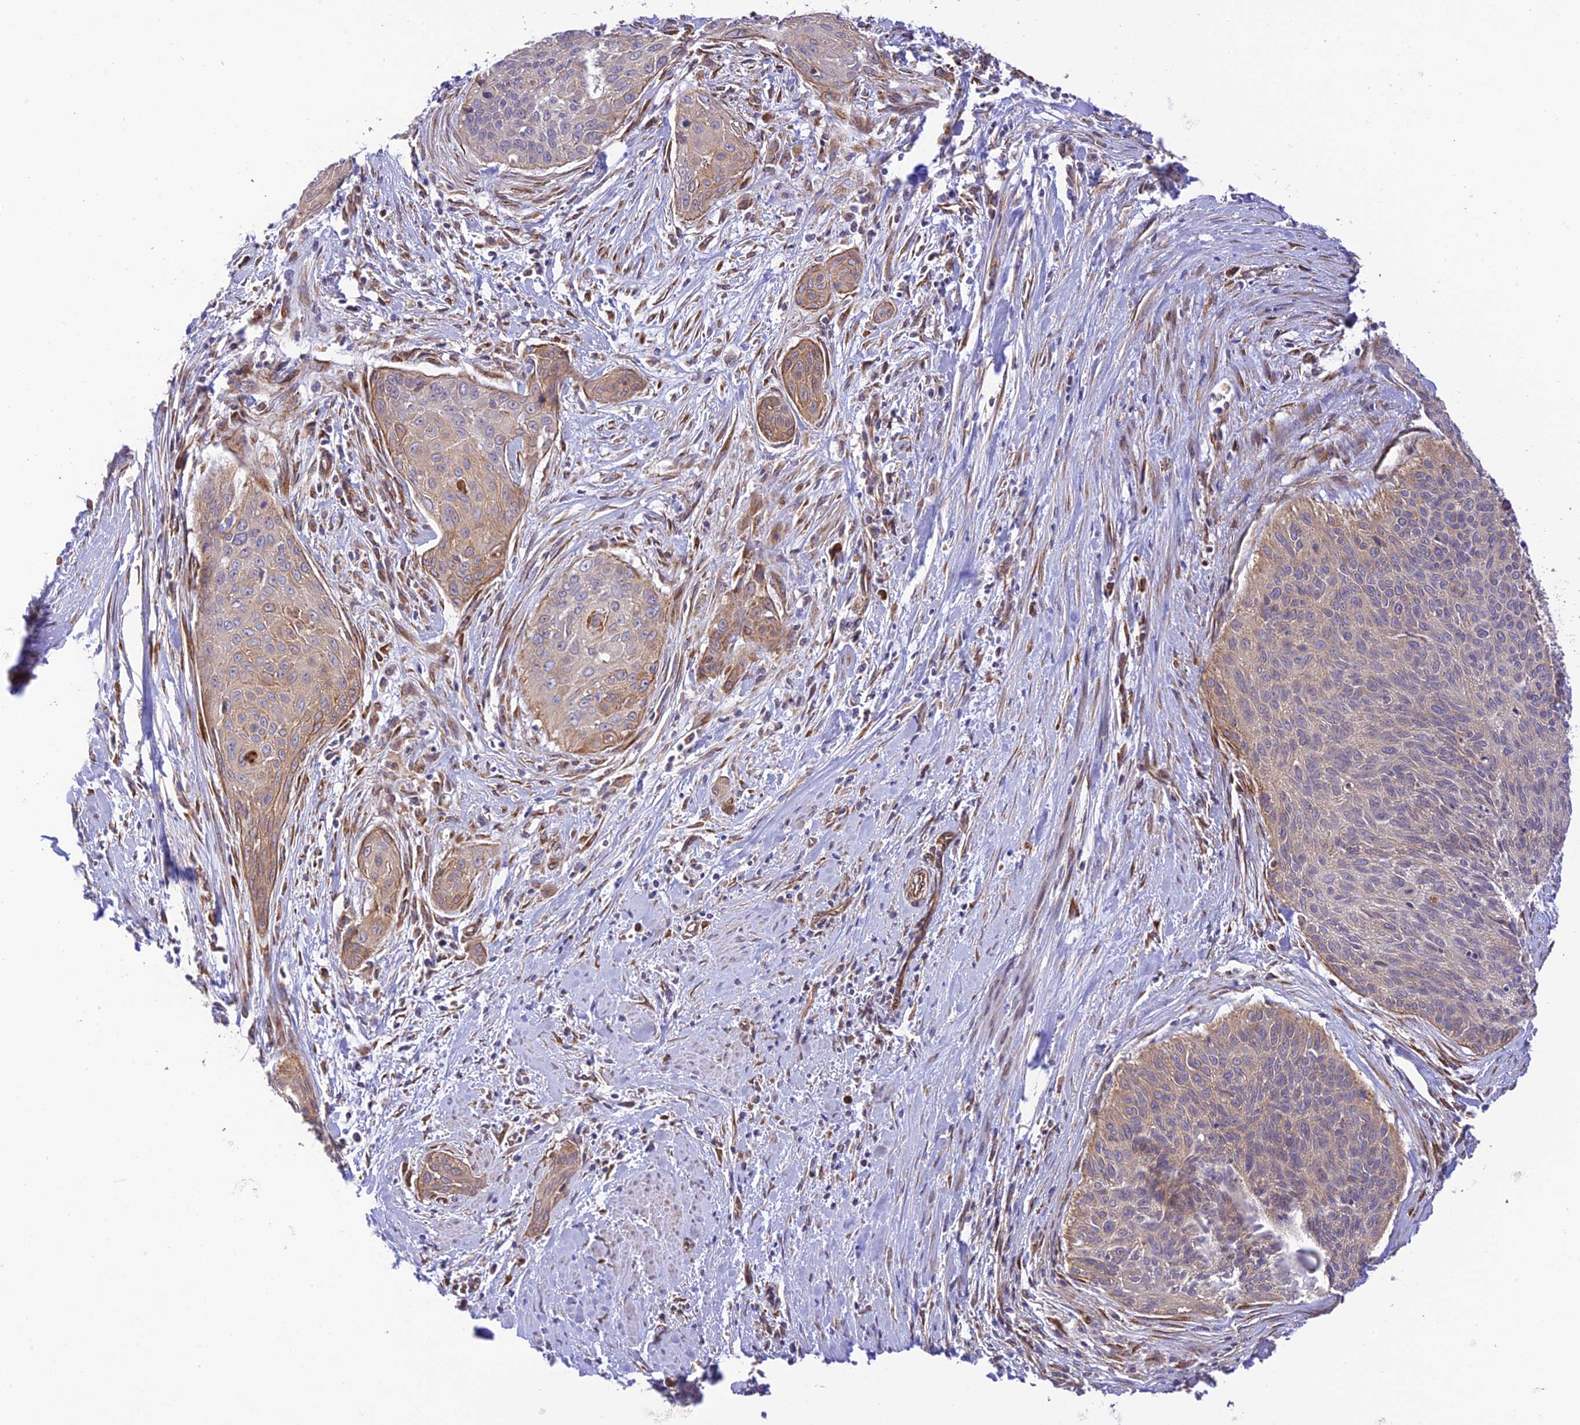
{"staining": {"intensity": "weak", "quantity": "25%-75%", "location": "cytoplasmic/membranous"}, "tissue": "cervical cancer", "cell_type": "Tumor cells", "image_type": "cancer", "snomed": [{"axis": "morphology", "description": "Squamous cell carcinoma, NOS"}, {"axis": "topography", "description": "Cervix"}], "caption": "A low amount of weak cytoplasmic/membranous positivity is present in about 25%-75% of tumor cells in squamous cell carcinoma (cervical) tissue.", "gene": "EXOC3L4", "patient": {"sex": "female", "age": 55}}